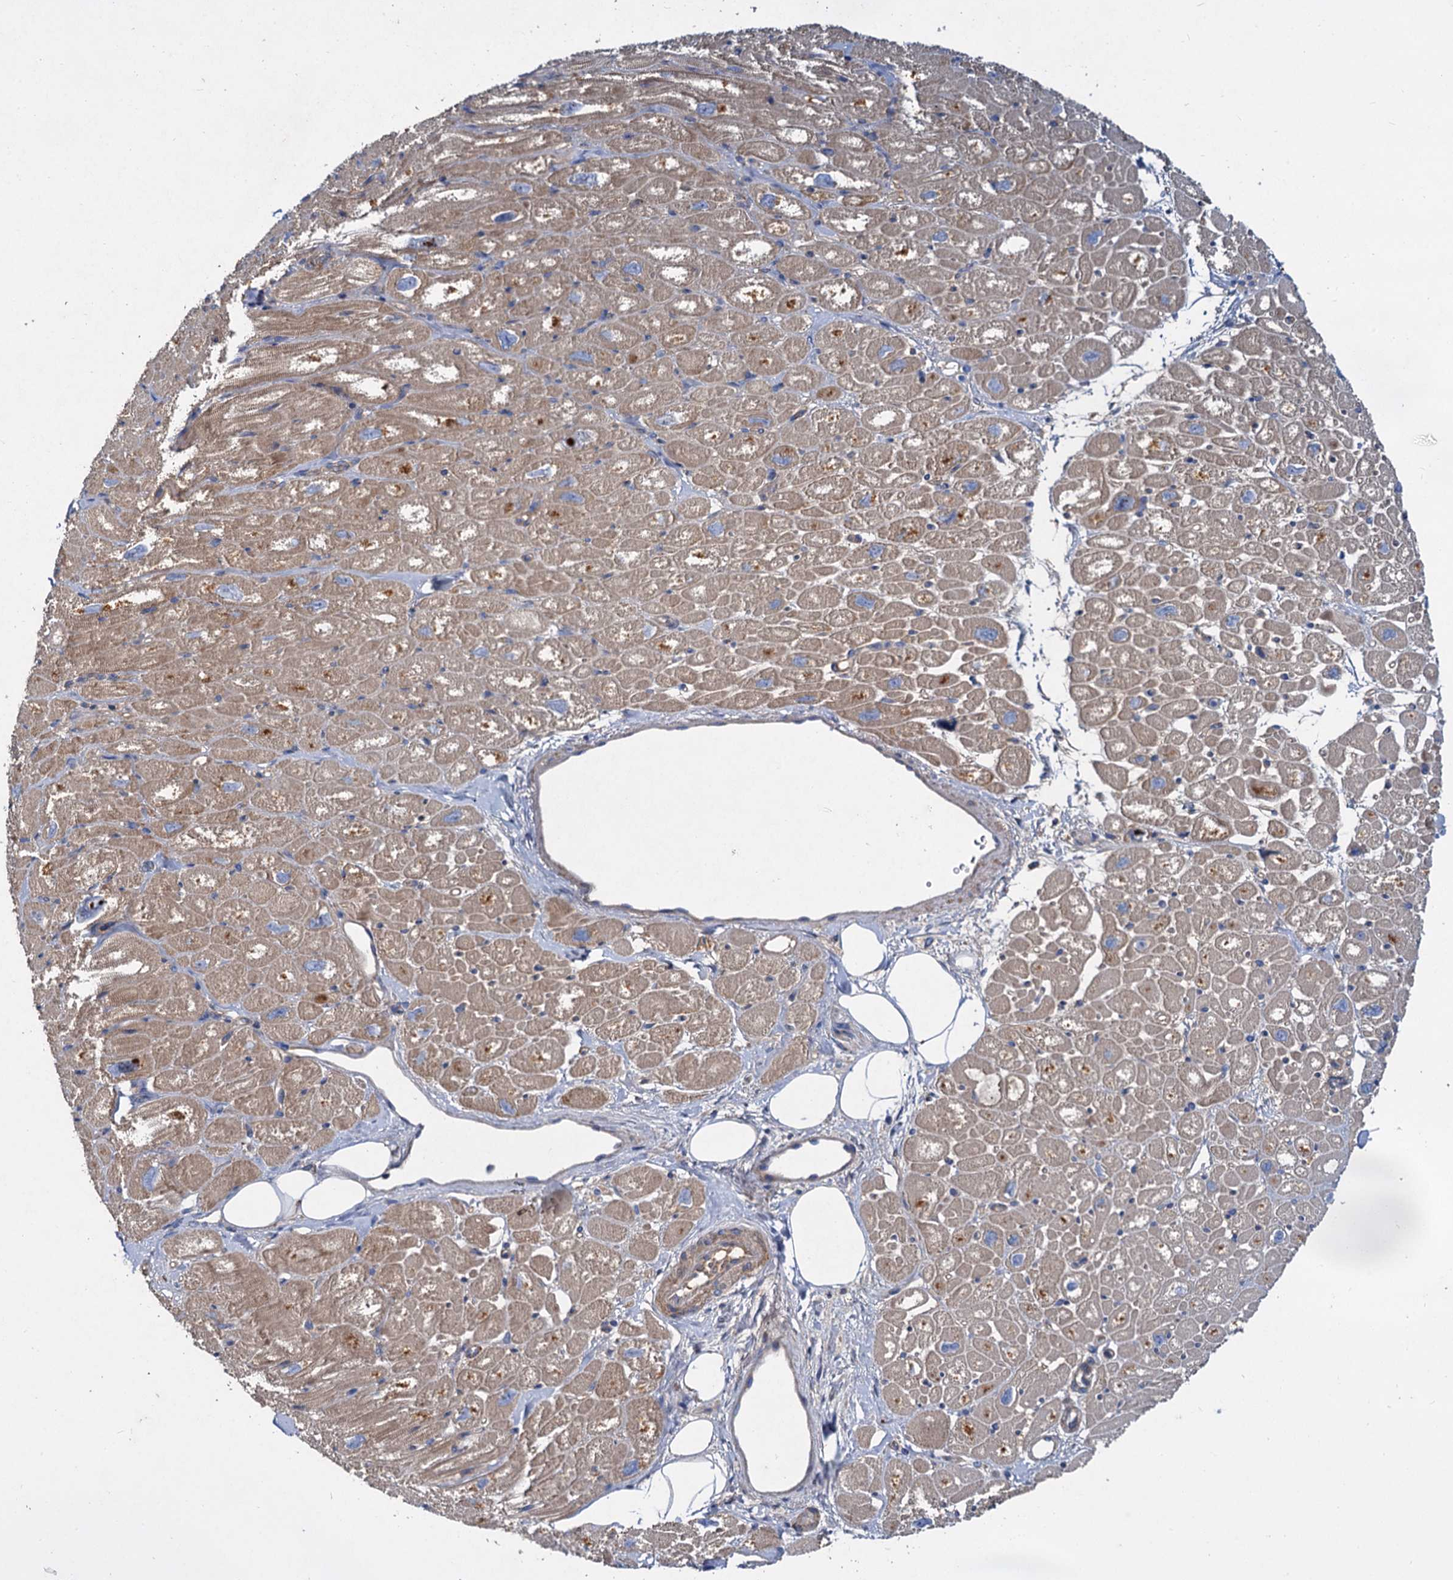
{"staining": {"intensity": "moderate", "quantity": ">75%", "location": "cytoplasmic/membranous"}, "tissue": "heart muscle", "cell_type": "Cardiomyocytes", "image_type": "normal", "snomed": [{"axis": "morphology", "description": "Normal tissue, NOS"}, {"axis": "topography", "description": "Heart"}], "caption": "IHC (DAB) staining of benign human heart muscle exhibits moderate cytoplasmic/membranous protein expression in approximately >75% of cardiomyocytes.", "gene": "ALKBH7", "patient": {"sex": "male", "age": 50}}